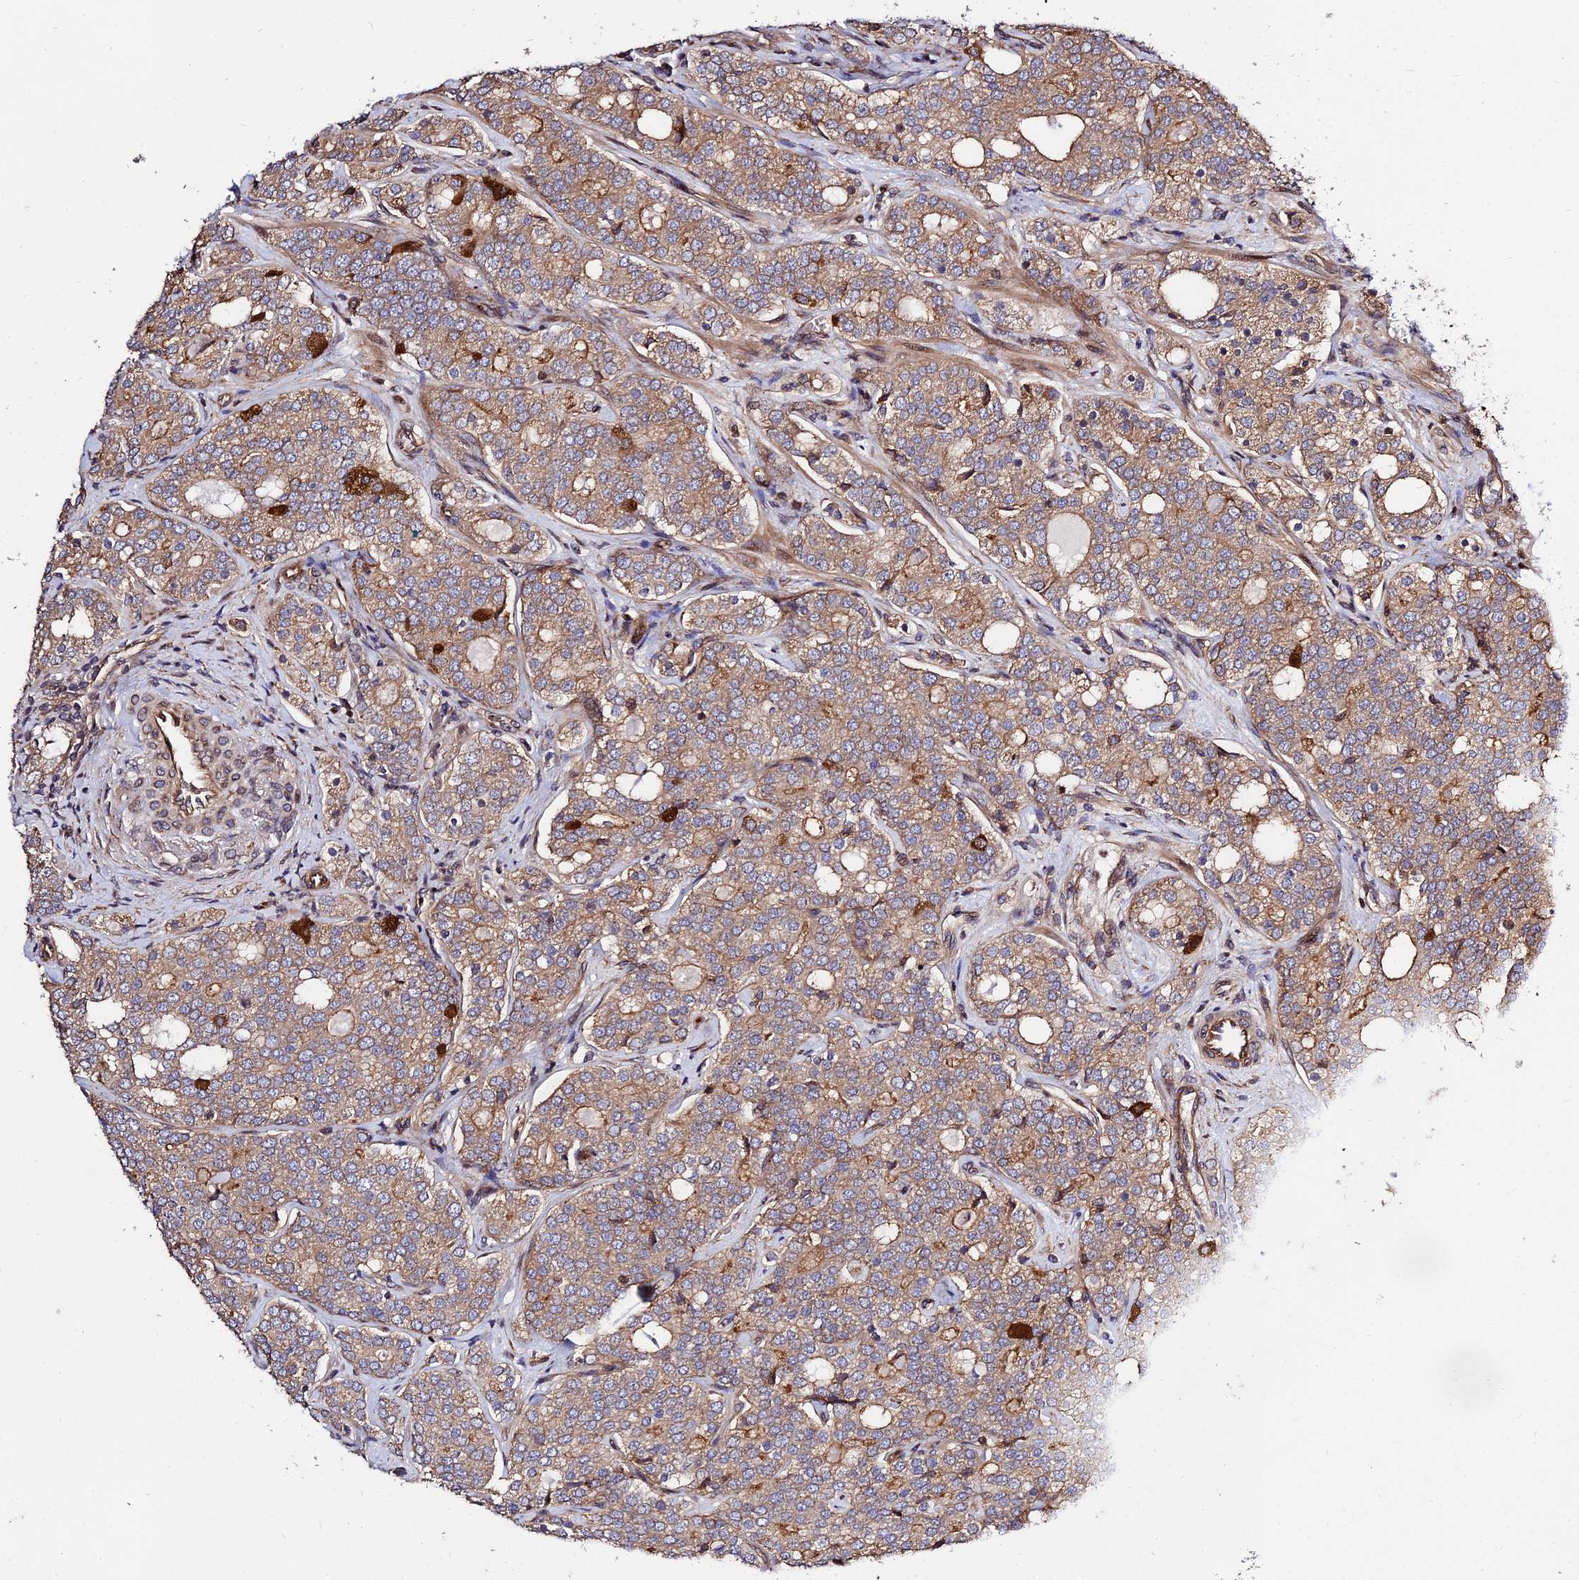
{"staining": {"intensity": "moderate", "quantity": ">75%", "location": "cytoplasmic/membranous"}, "tissue": "prostate cancer", "cell_type": "Tumor cells", "image_type": "cancer", "snomed": [{"axis": "morphology", "description": "Adenocarcinoma, High grade"}, {"axis": "topography", "description": "Prostate"}], "caption": "Prostate cancer (high-grade adenocarcinoma) tissue displays moderate cytoplasmic/membranous positivity in approximately >75% of tumor cells", "gene": "SMG6", "patient": {"sex": "male", "age": 64}}